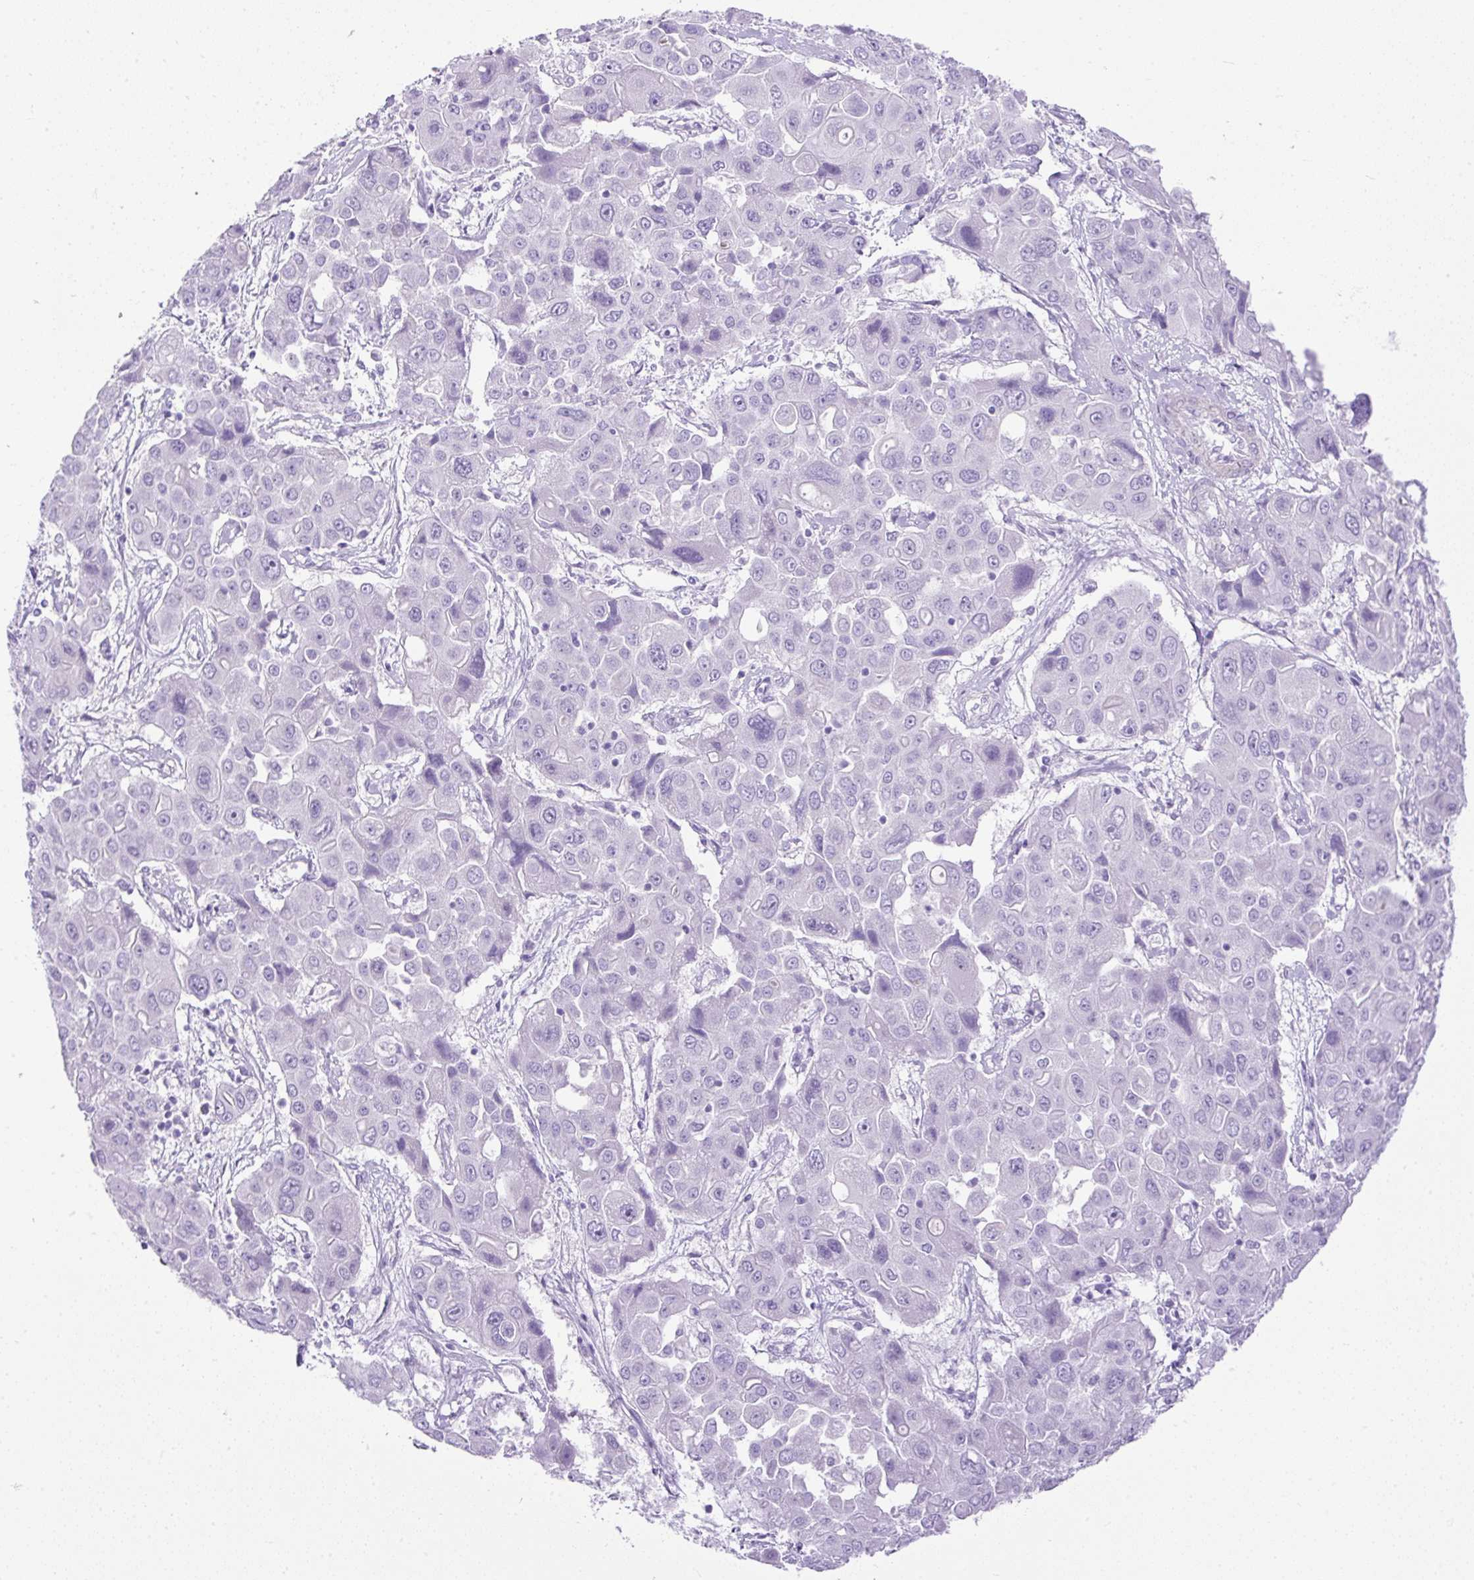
{"staining": {"intensity": "negative", "quantity": "none", "location": "none"}, "tissue": "liver cancer", "cell_type": "Tumor cells", "image_type": "cancer", "snomed": [{"axis": "morphology", "description": "Cholangiocarcinoma"}, {"axis": "topography", "description": "Liver"}], "caption": "Immunohistochemistry histopathology image of human liver cancer stained for a protein (brown), which reveals no expression in tumor cells.", "gene": "UPP1", "patient": {"sex": "male", "age": 67}}